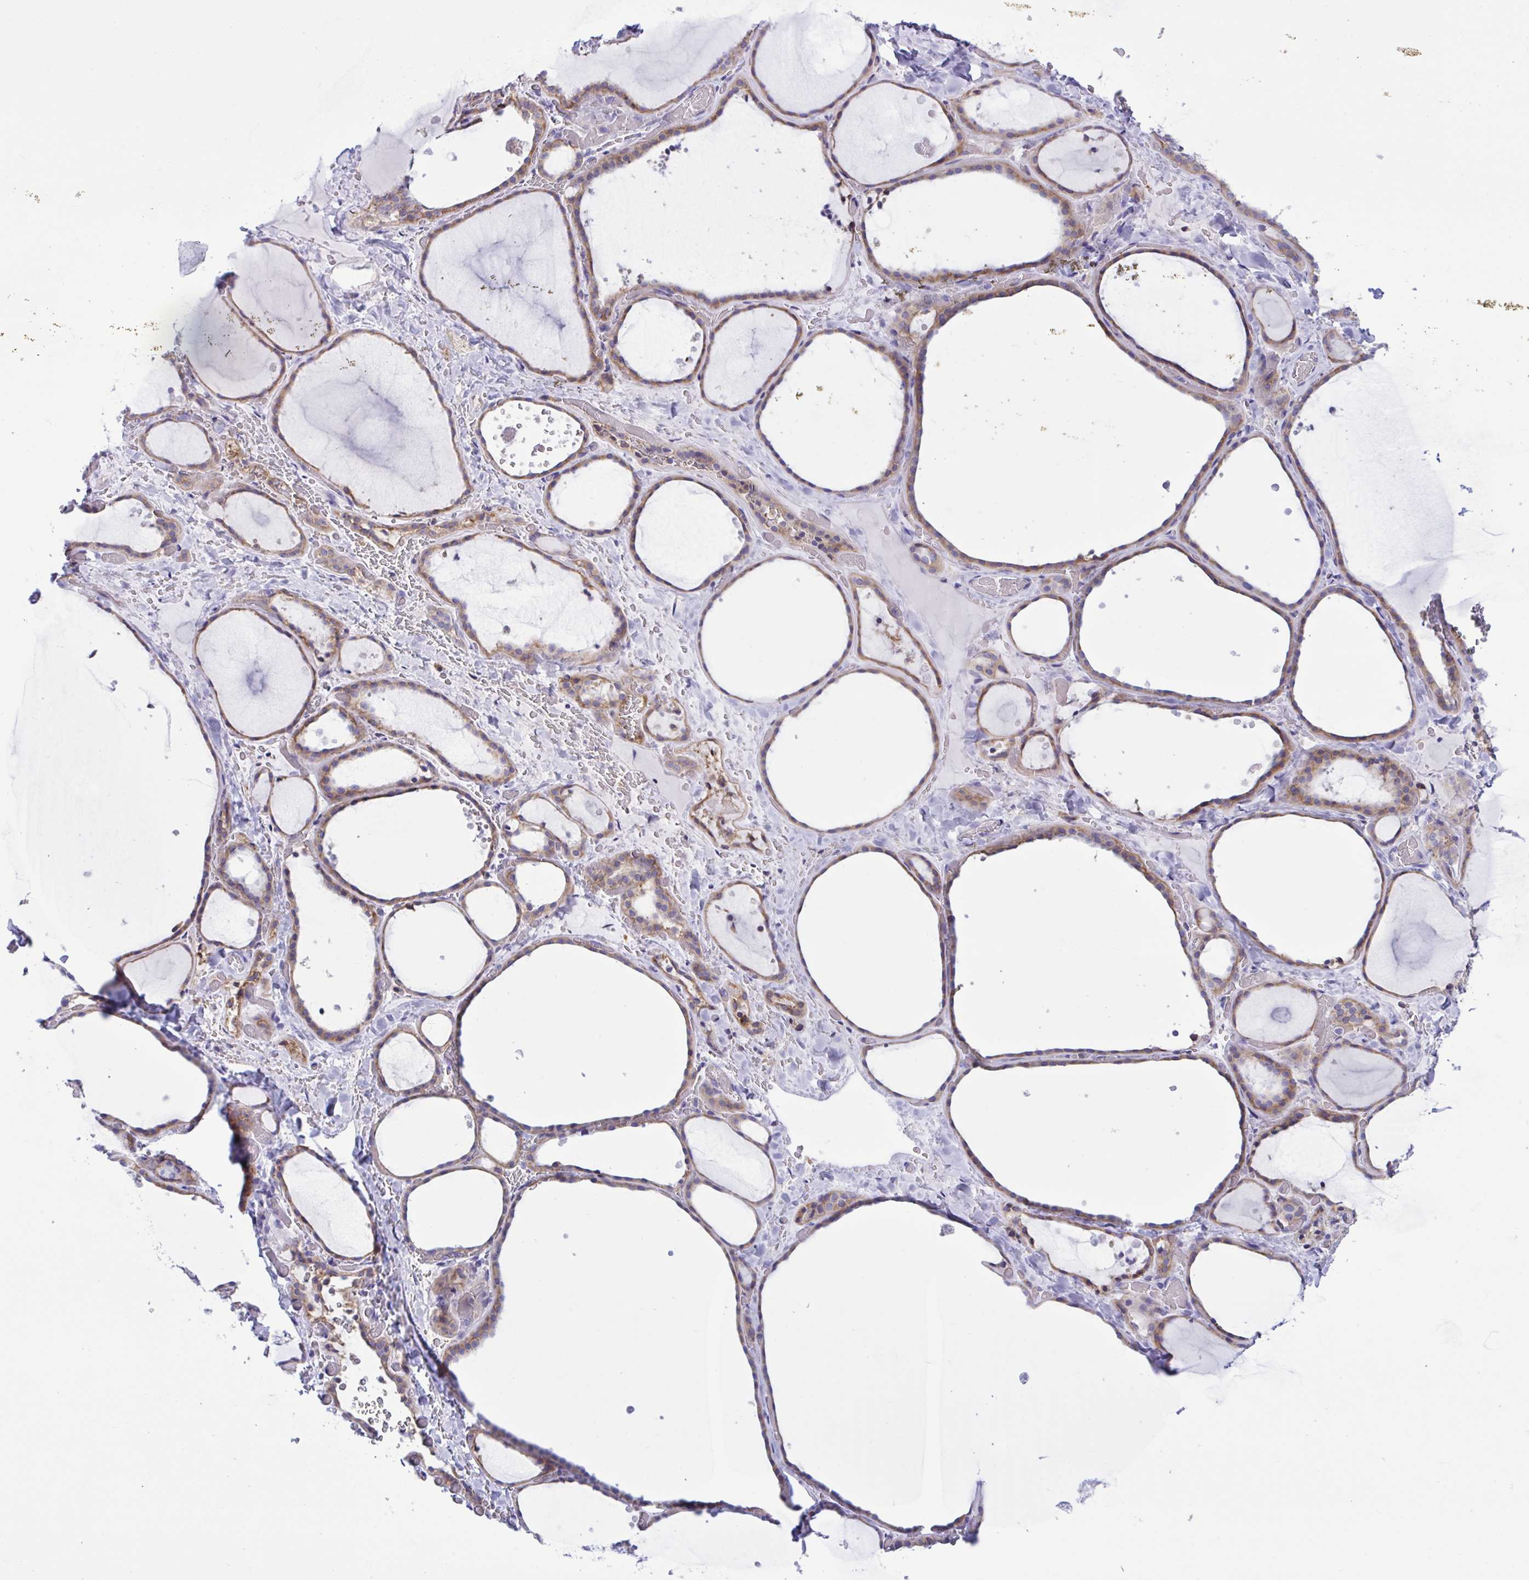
{"staining": {"intensity": "moderate", "quantity": ">75%", "location": "cytoplasmic/membranous"}, "tissue": "thyroid gland", "cell_type": "Glandular cells", "image_type": "normal", "snomed": [{"axis": "morphology", "description": "Normal tissue, NOS"}, {"axis": "topography", "description": "Thyroid gland"}], "caption": "This is an image of IHC staining of benign thyroid gland, which shows moderate positivity in the cytoplasmic/membranous of glandular cells.", "gene": "SREBF1", "patient": {"sex": "female", "age": 36}}